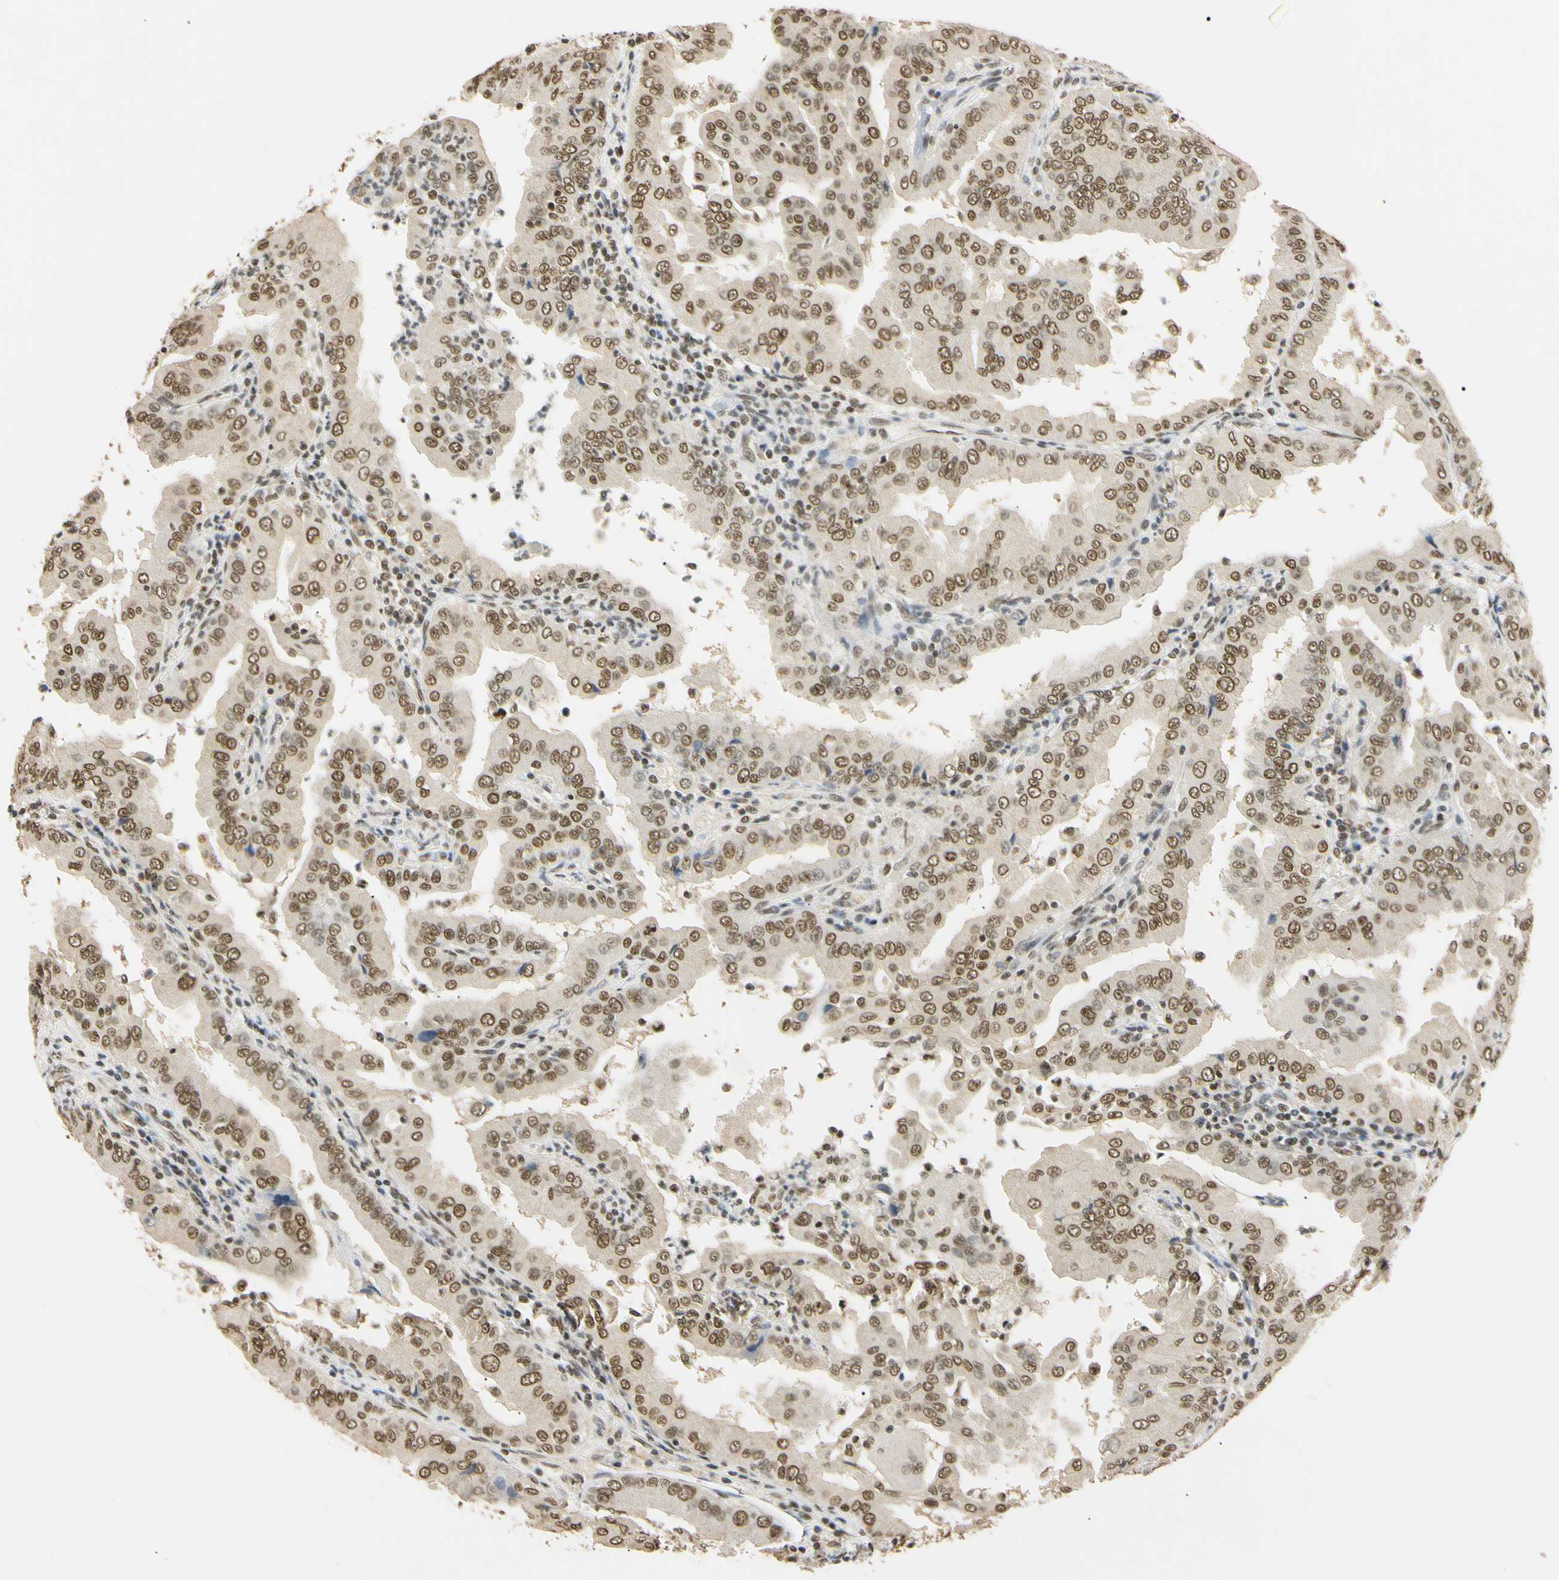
{"staining": {"intensity": "strong", "quantity": ">75%", "location": "nuclear"}, "tissue": "thyroid cancer", "cell_type": "Tumor cells", "image_type": "cancer", "snomed": [{"axis": "morphology", "description": "Papillary adenocarcinoma, NOS"}, {"axis": "topography", "description": "Thyroid gland"}], "caption": "A brown stain shows strong nuclear positivity of a protein in human thyroid cancer tumor cells.", "gene": "SMARCA5", "patient": {"sex": "male", "age": 33}}